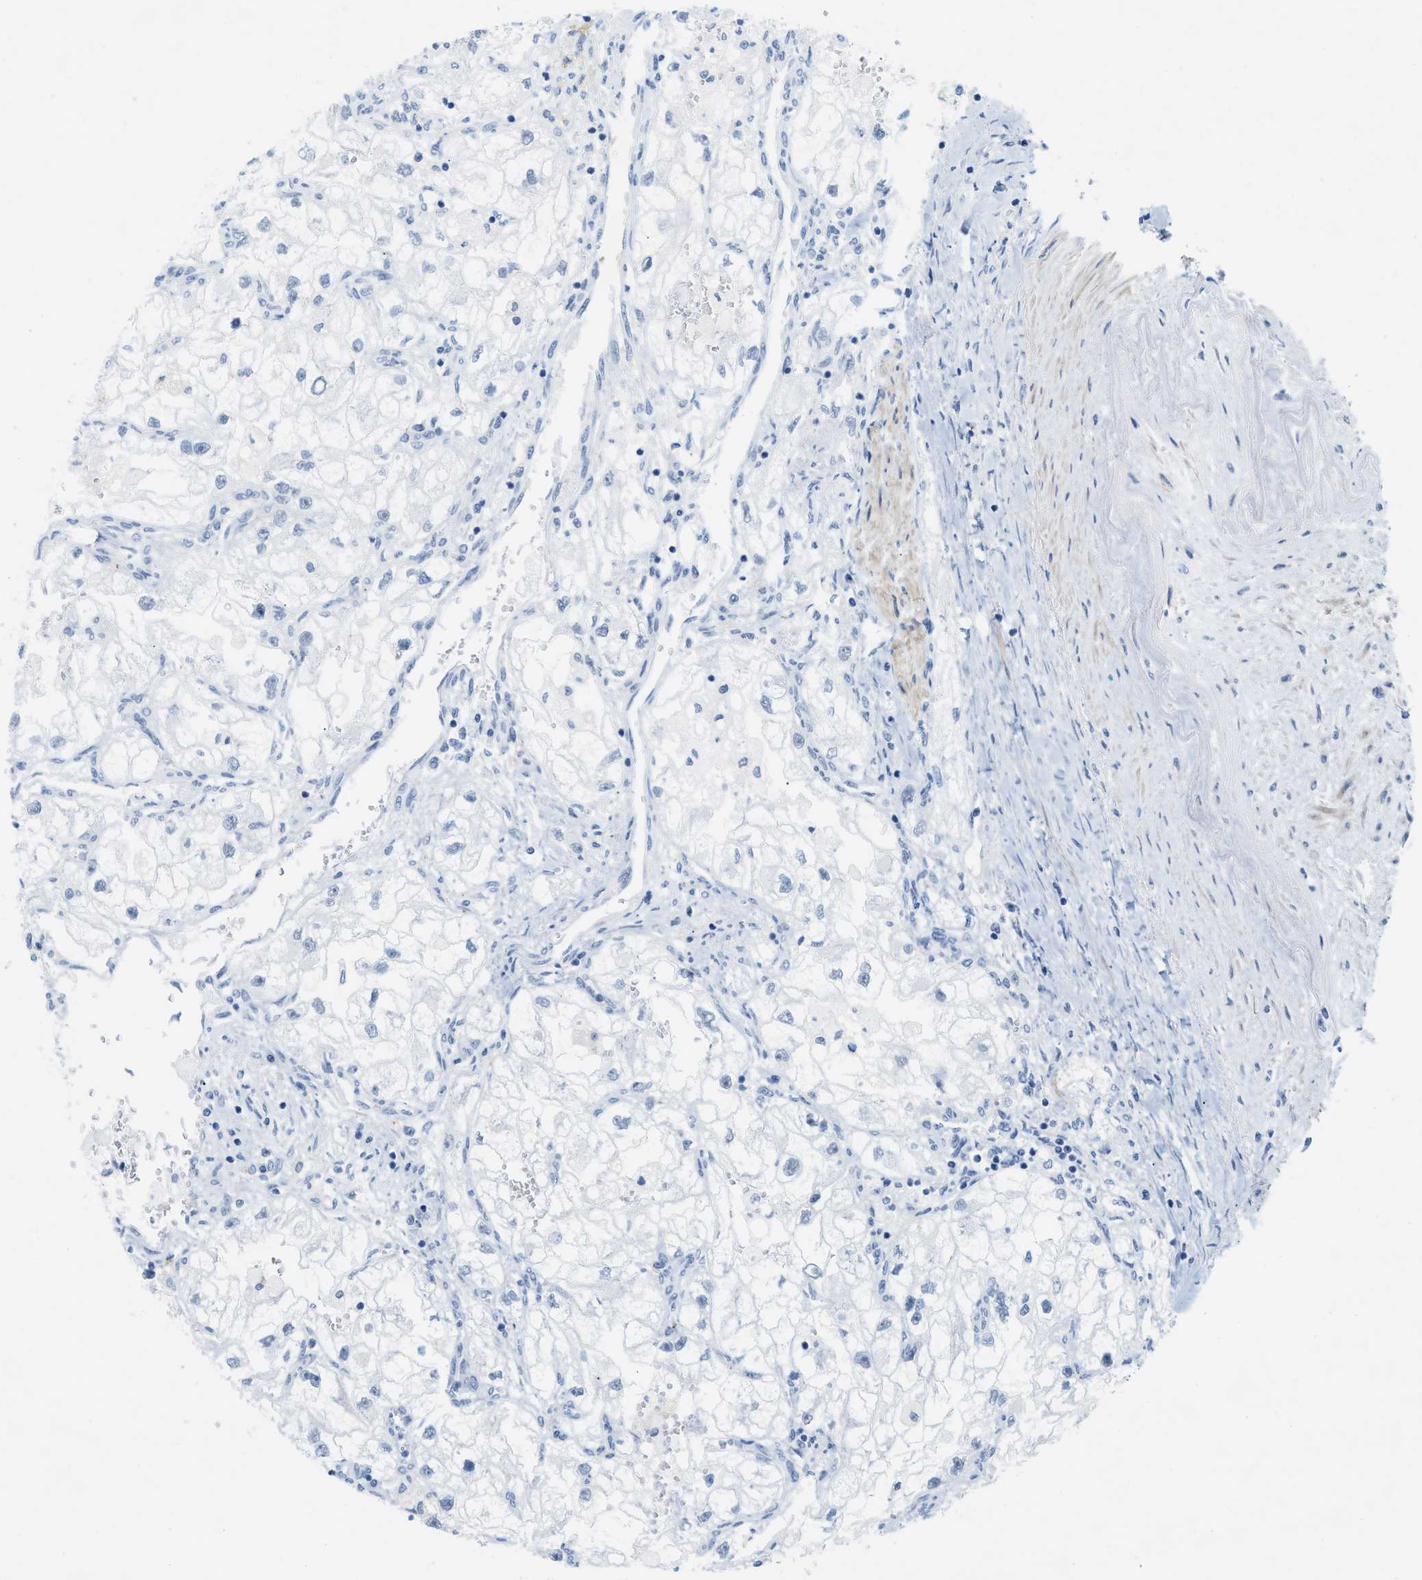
{"staining": {"intensity": "negative", "quantity": "none", "location": "none"}, "tissue": "renal cancer", "cell_type": "Tumor cells", "image_type": "cancer", "snomed": [{"axis": "morphology", "description": "Adenocarcinoma, NOS"}, {"axis": "topography", "description": "Kidney"}], "caption": "The immunohistochemistry (IHC) histopathology image has no significant expression in tumor cells of adenocarcinoma (renal) tissue. (DAB IHC with hematoxylin counter stain).", "gene": "HLTF", "patient": {"sex": "female", "age": 70}}